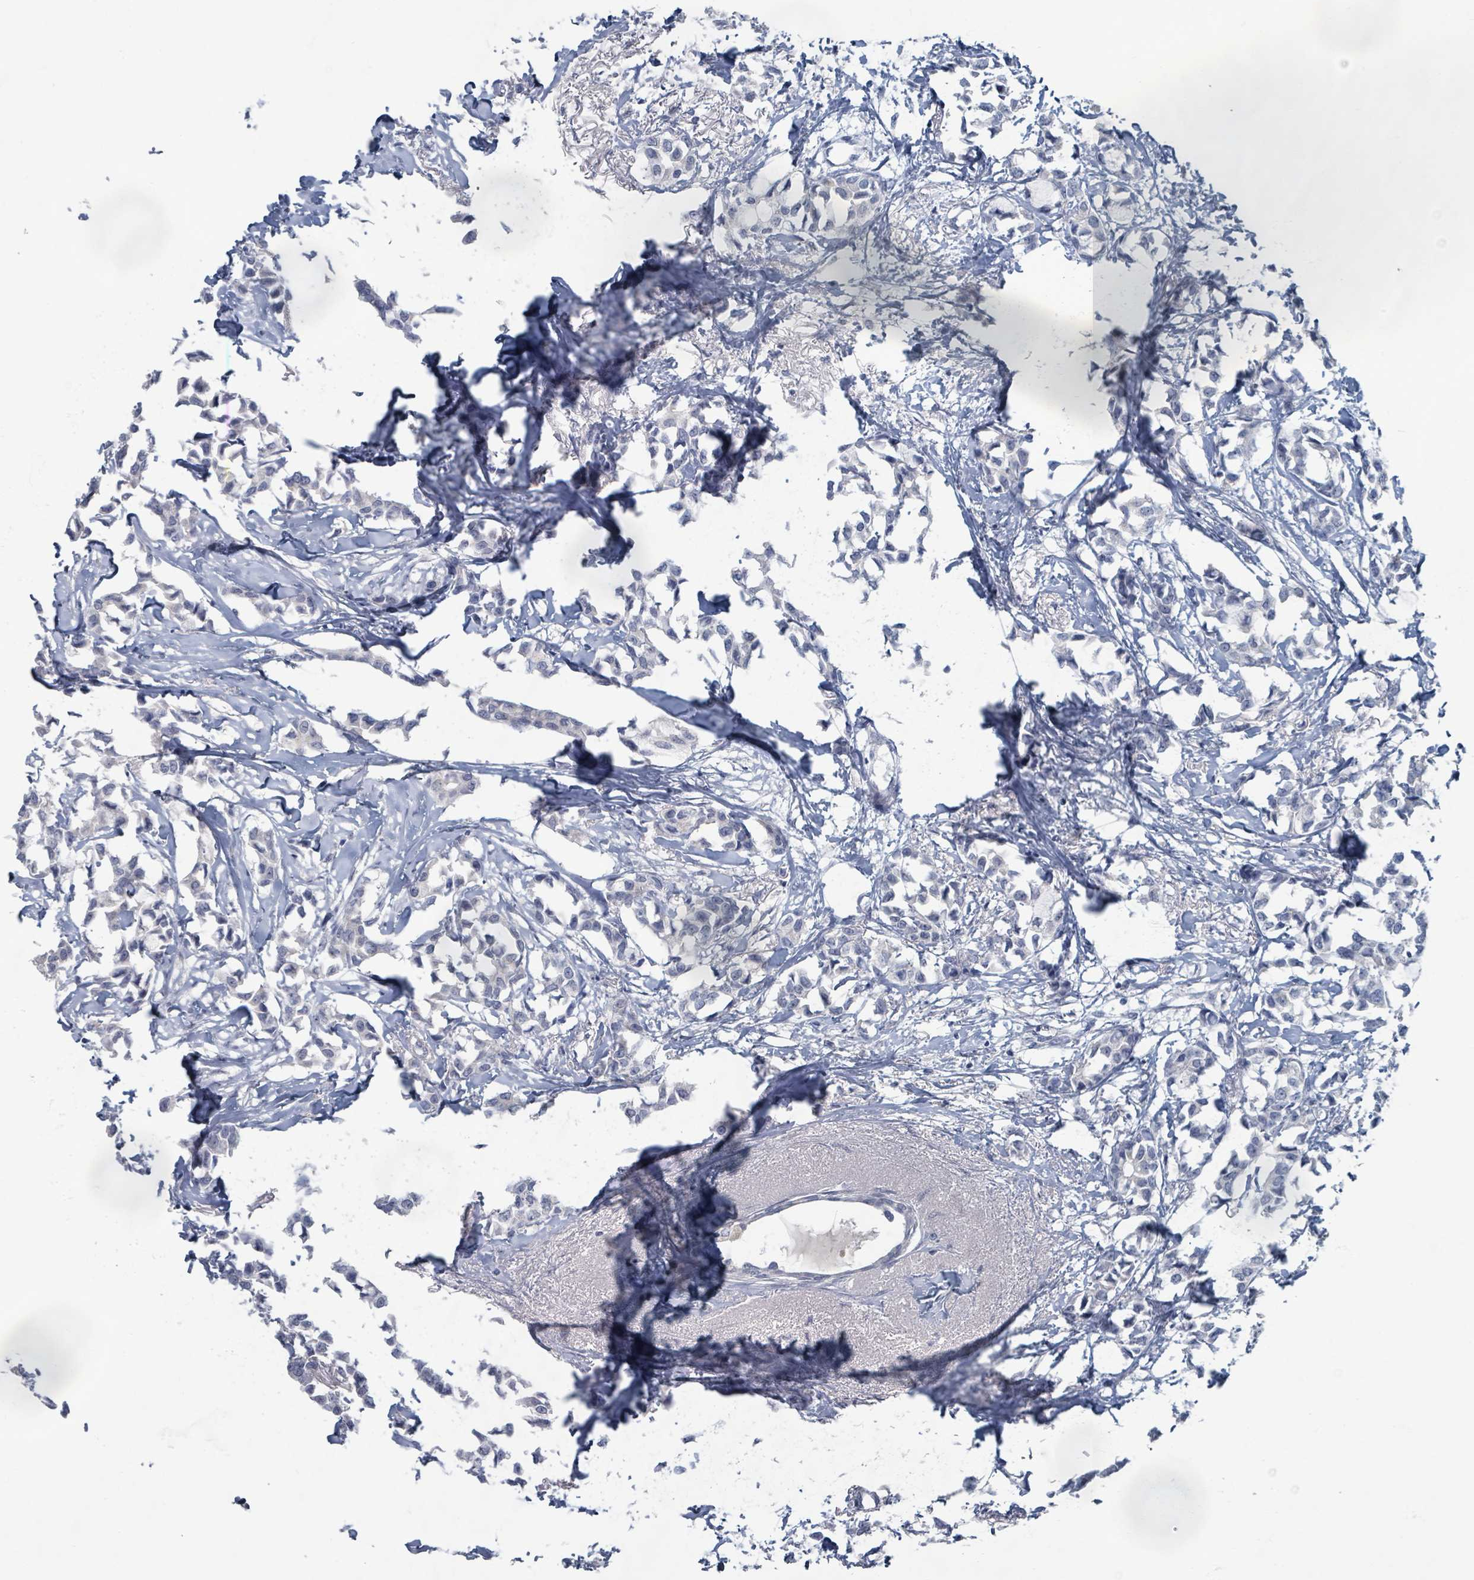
{"staining": {"intensity": "negative", "quantity": "none", "location": "none"}, "tissue": "breast cancer", "cell_type": "Tumor cells", "image_type": "cancer", "snomed": [{"axis": "morphology", "description": "Duct carcinoma"}, {"axis": "topography", "description": "Breast"}], "caption": "IHC of breast cancer shows no staining in tumor cells. (DAB (3,3'-diaminobenzidine) immunohistochemistry, high magnification).", "gene": "WNT11", "patient": {"sex": "female", "age": 73}}